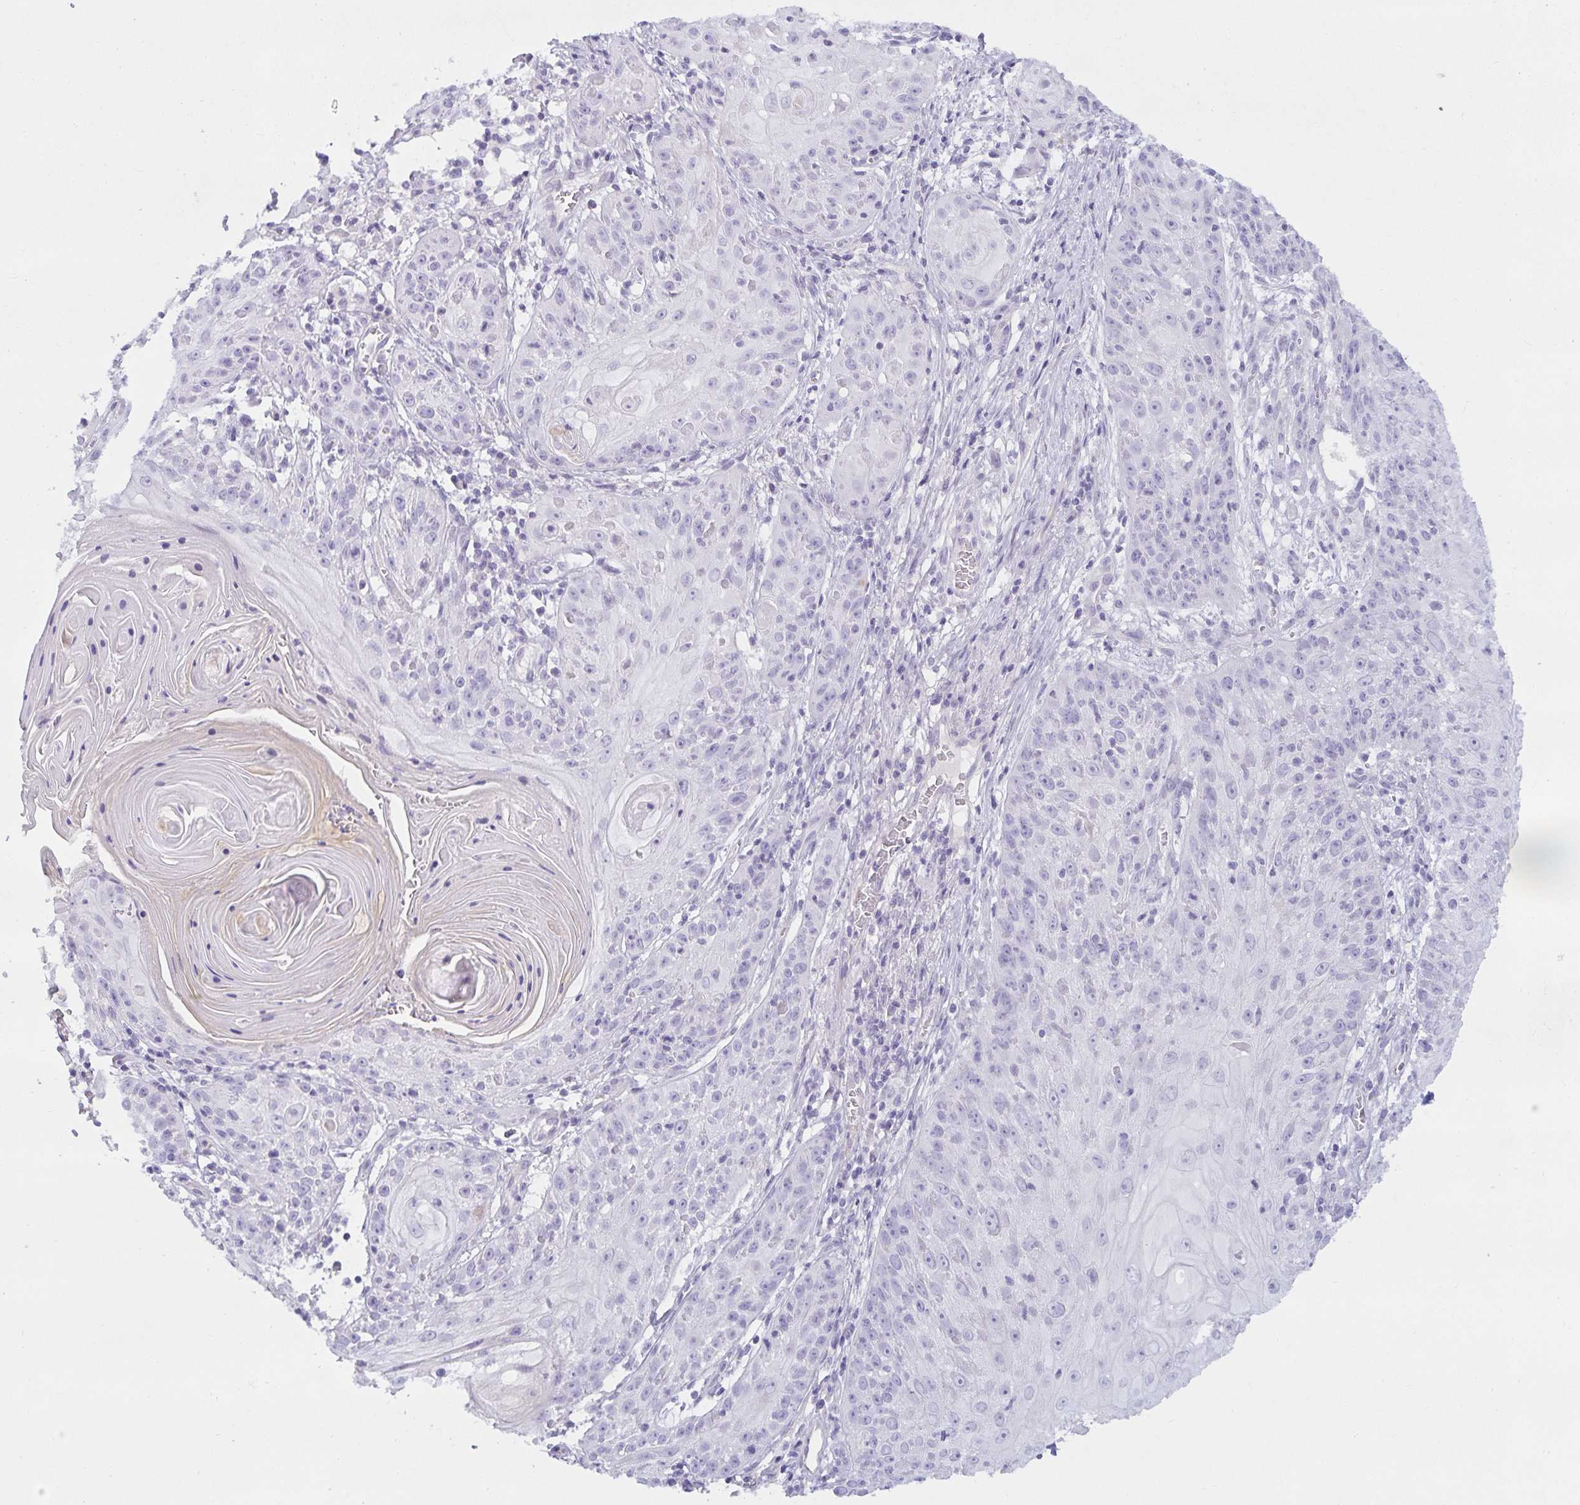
{"staining": {"intensity": "negative", "quantity": "none", "location": "none"}, "tissue": "skin cancer", "cell_type": "Tumor cells", "image_type": "cancer", "snomed": [{"axis": "morphology", "description": "Squamous cell carcinoma, NOS"}, {"axis": "topography", "description": "Skin"}, {"axis": "topography", "description": "Vulva"}], "caption": "This is a histopathology image of immunohistochemistry (IHC) staining of skin squamous cell carcinoma, which shows no positivity in tumor cells.", "gene": "SPAG4", "patient": {"sex": "female", "age": 76}}